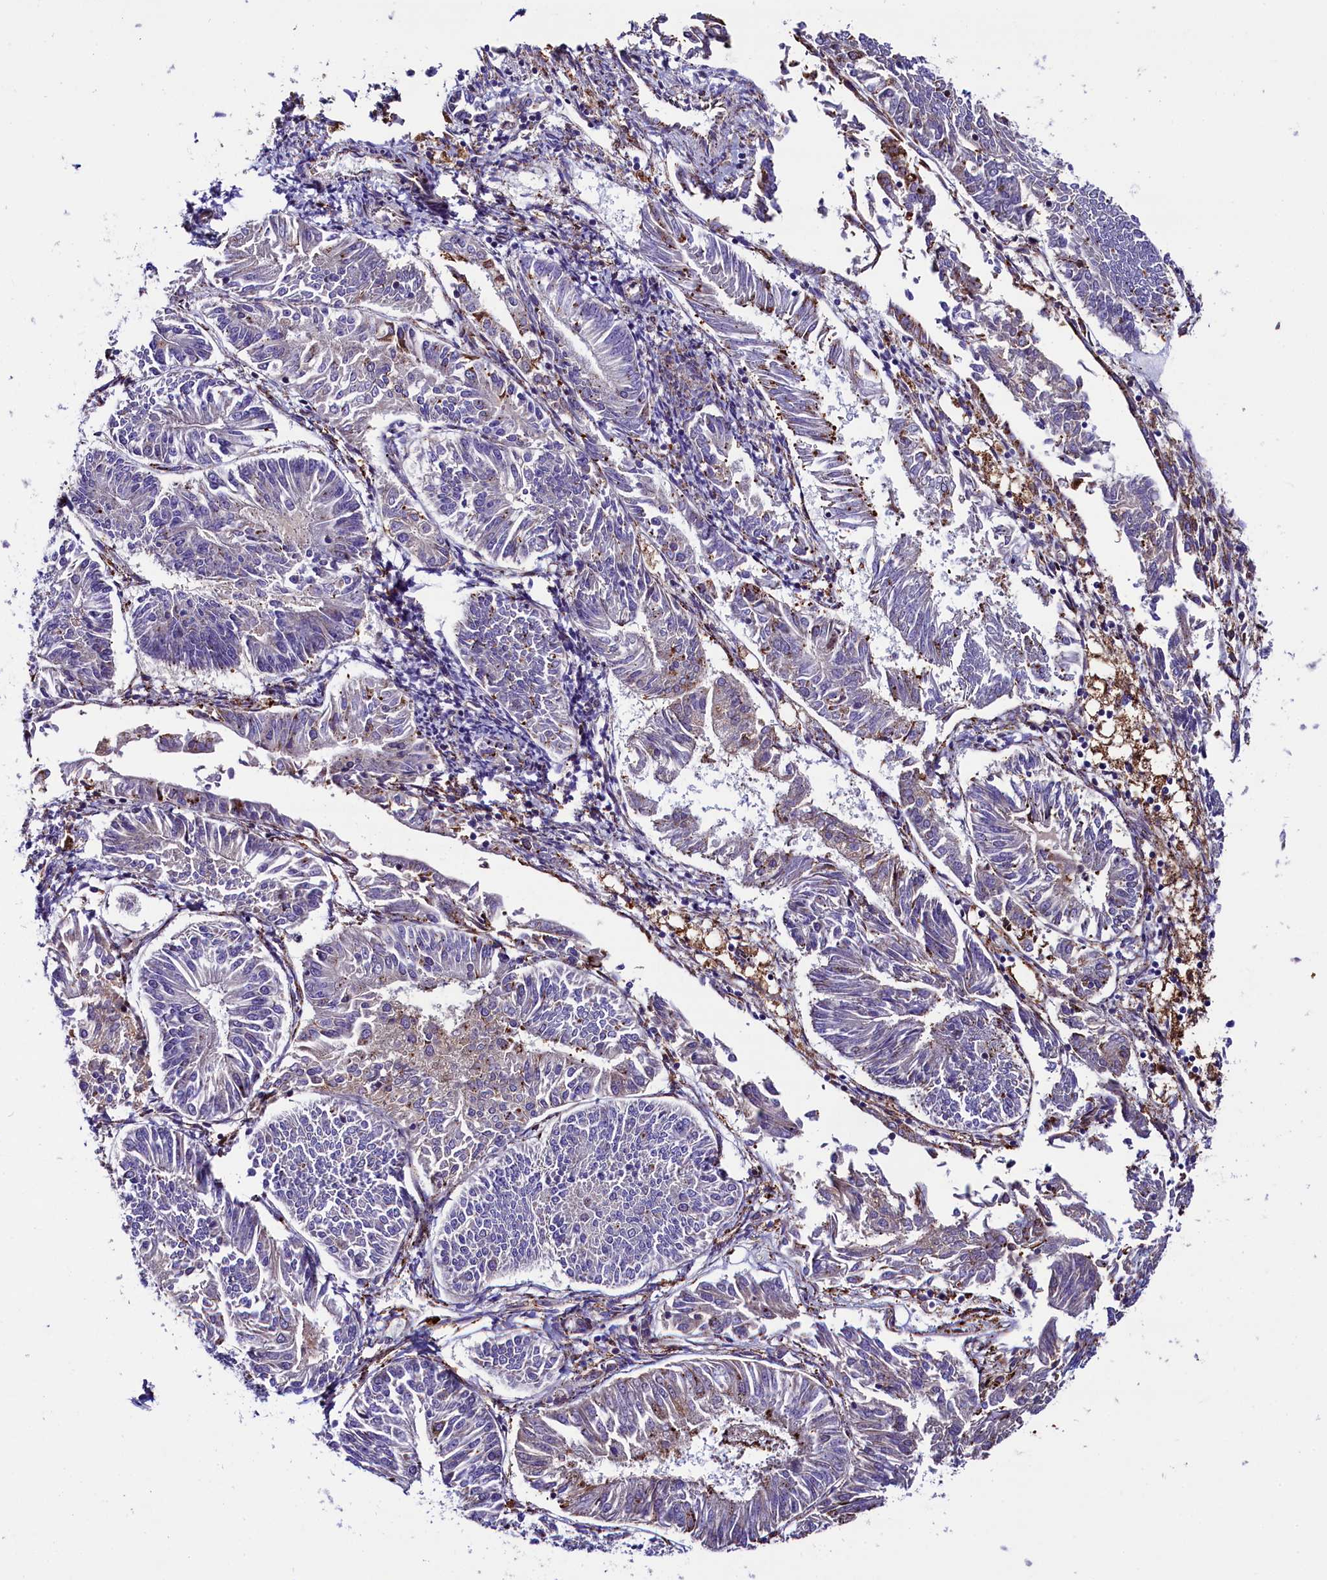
{"staining": {"intensity": "negative", "quantity": "none", "location": "none"}, "tissue": "endometrial cancer", "cell_type": "Tumor cells", "image_type": "cancer", "snomed": [{"axis": "morphology", "description": "Adenocarcinoma, NOS"}, {"axis": "topography", "description": "Endometrium"}], "caption": "Immunohistochemical staining of human endometrial cancer exhibits no significant expression in tumor cells. Brightfield microscopy of IHC stained with DAB (3,3'-diaminobenzidine) (brown) and hematoxylin (blue), captured at high magnification.", "gene": "CMTR2", "patient": {"sex": "female", "age": 58}}